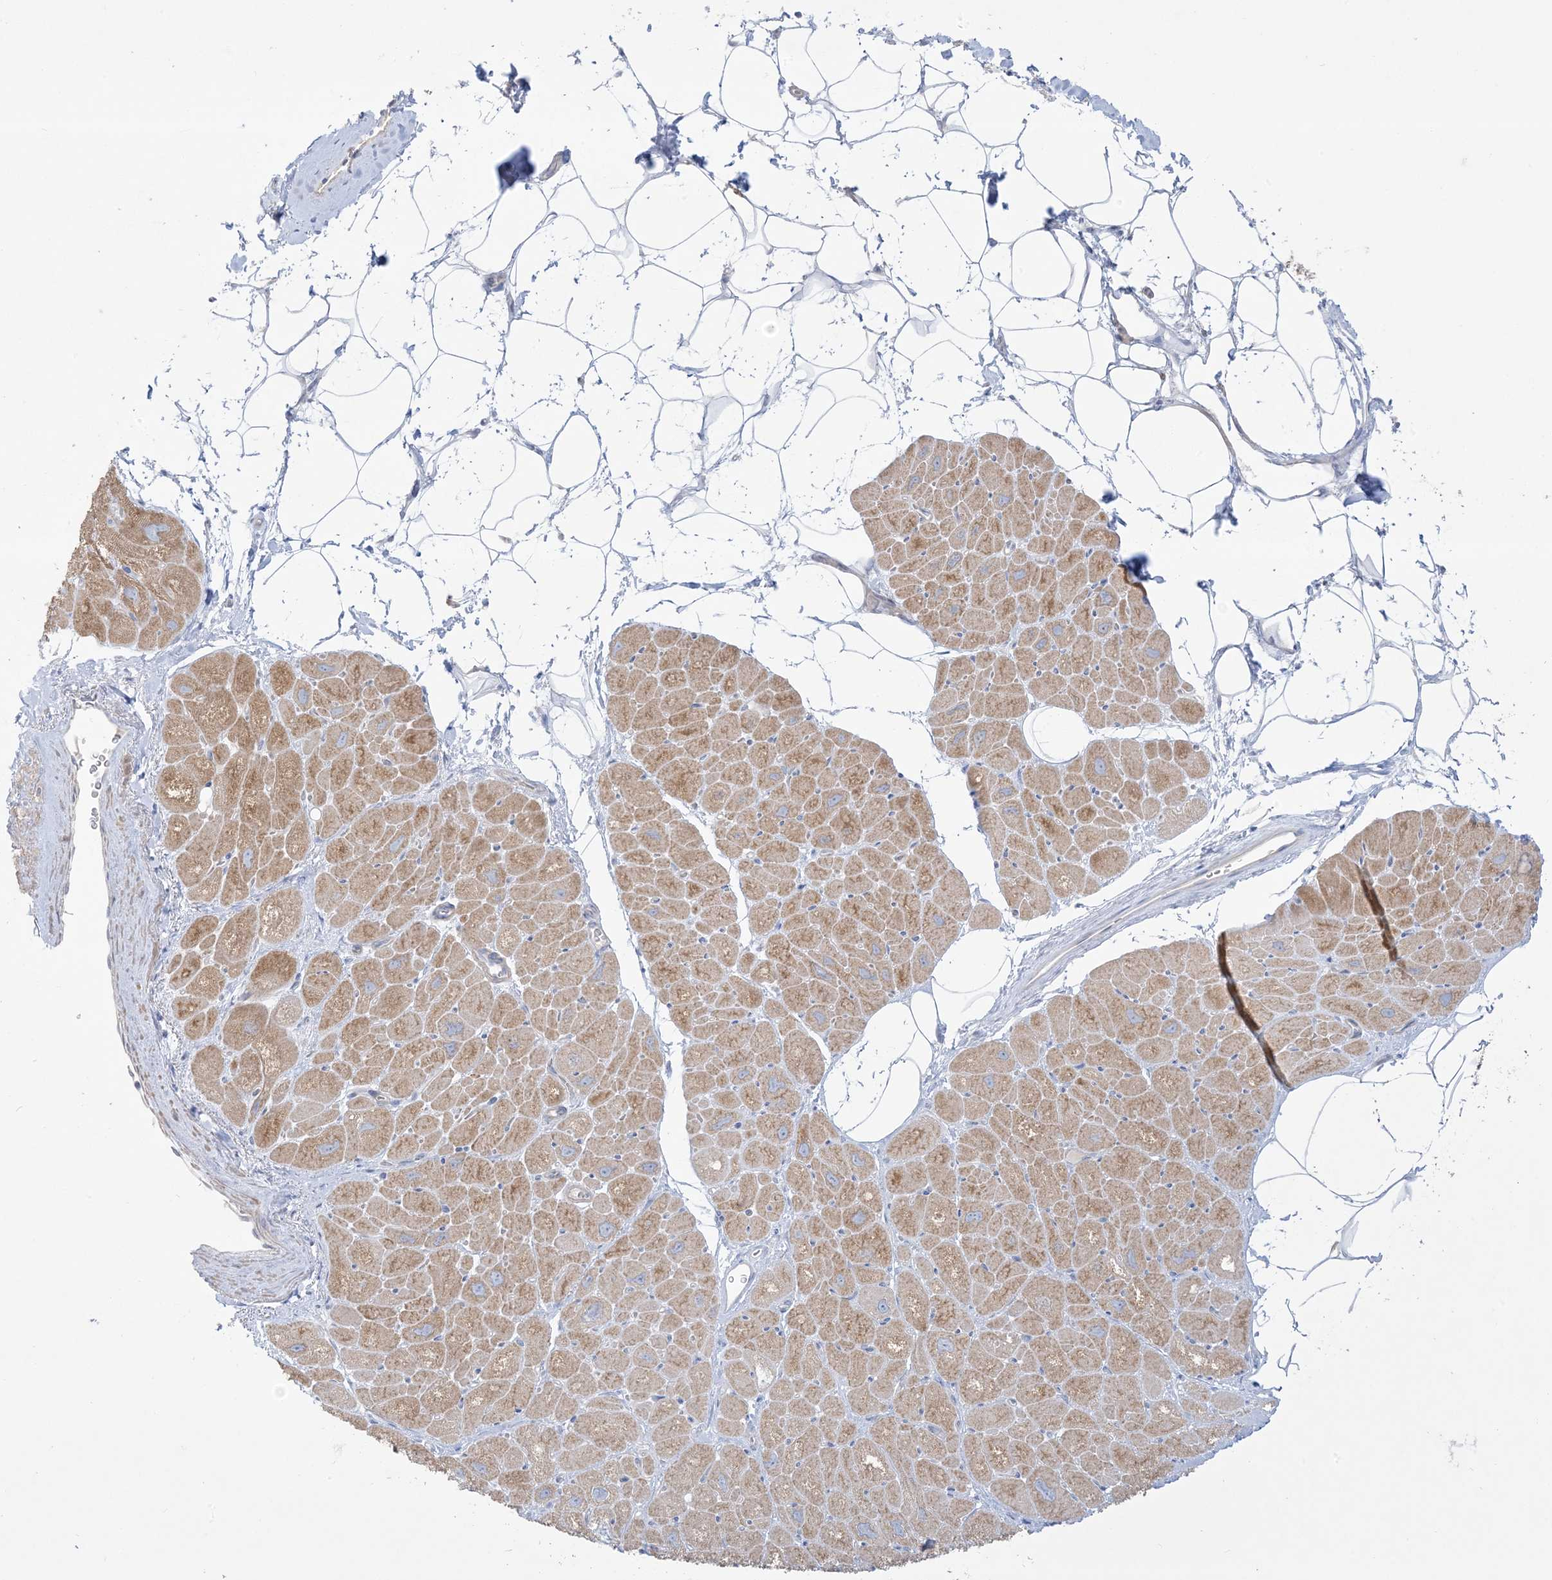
{"staining": {"intensity": "moderate", "quantity": ">75%", "location": "cytoplasmic/membranous"}, "tissue": "heart muscle", "cell_type": "Cardiomyocytes", "image_type": "normal", "snomed": [{"axis": "morphology", "description": "Normal tissue, NOS"}, {"axis": "topography", "description": "Heart"}], "caption": "Immunohistochemistry of normal heart muscle reveals medium levels of moderate cytoplasmic/membranous staining in about >75% of cardiomyocytes.", "gene": "FAM184A", "patient": {"sex": "male", "age": 50}}